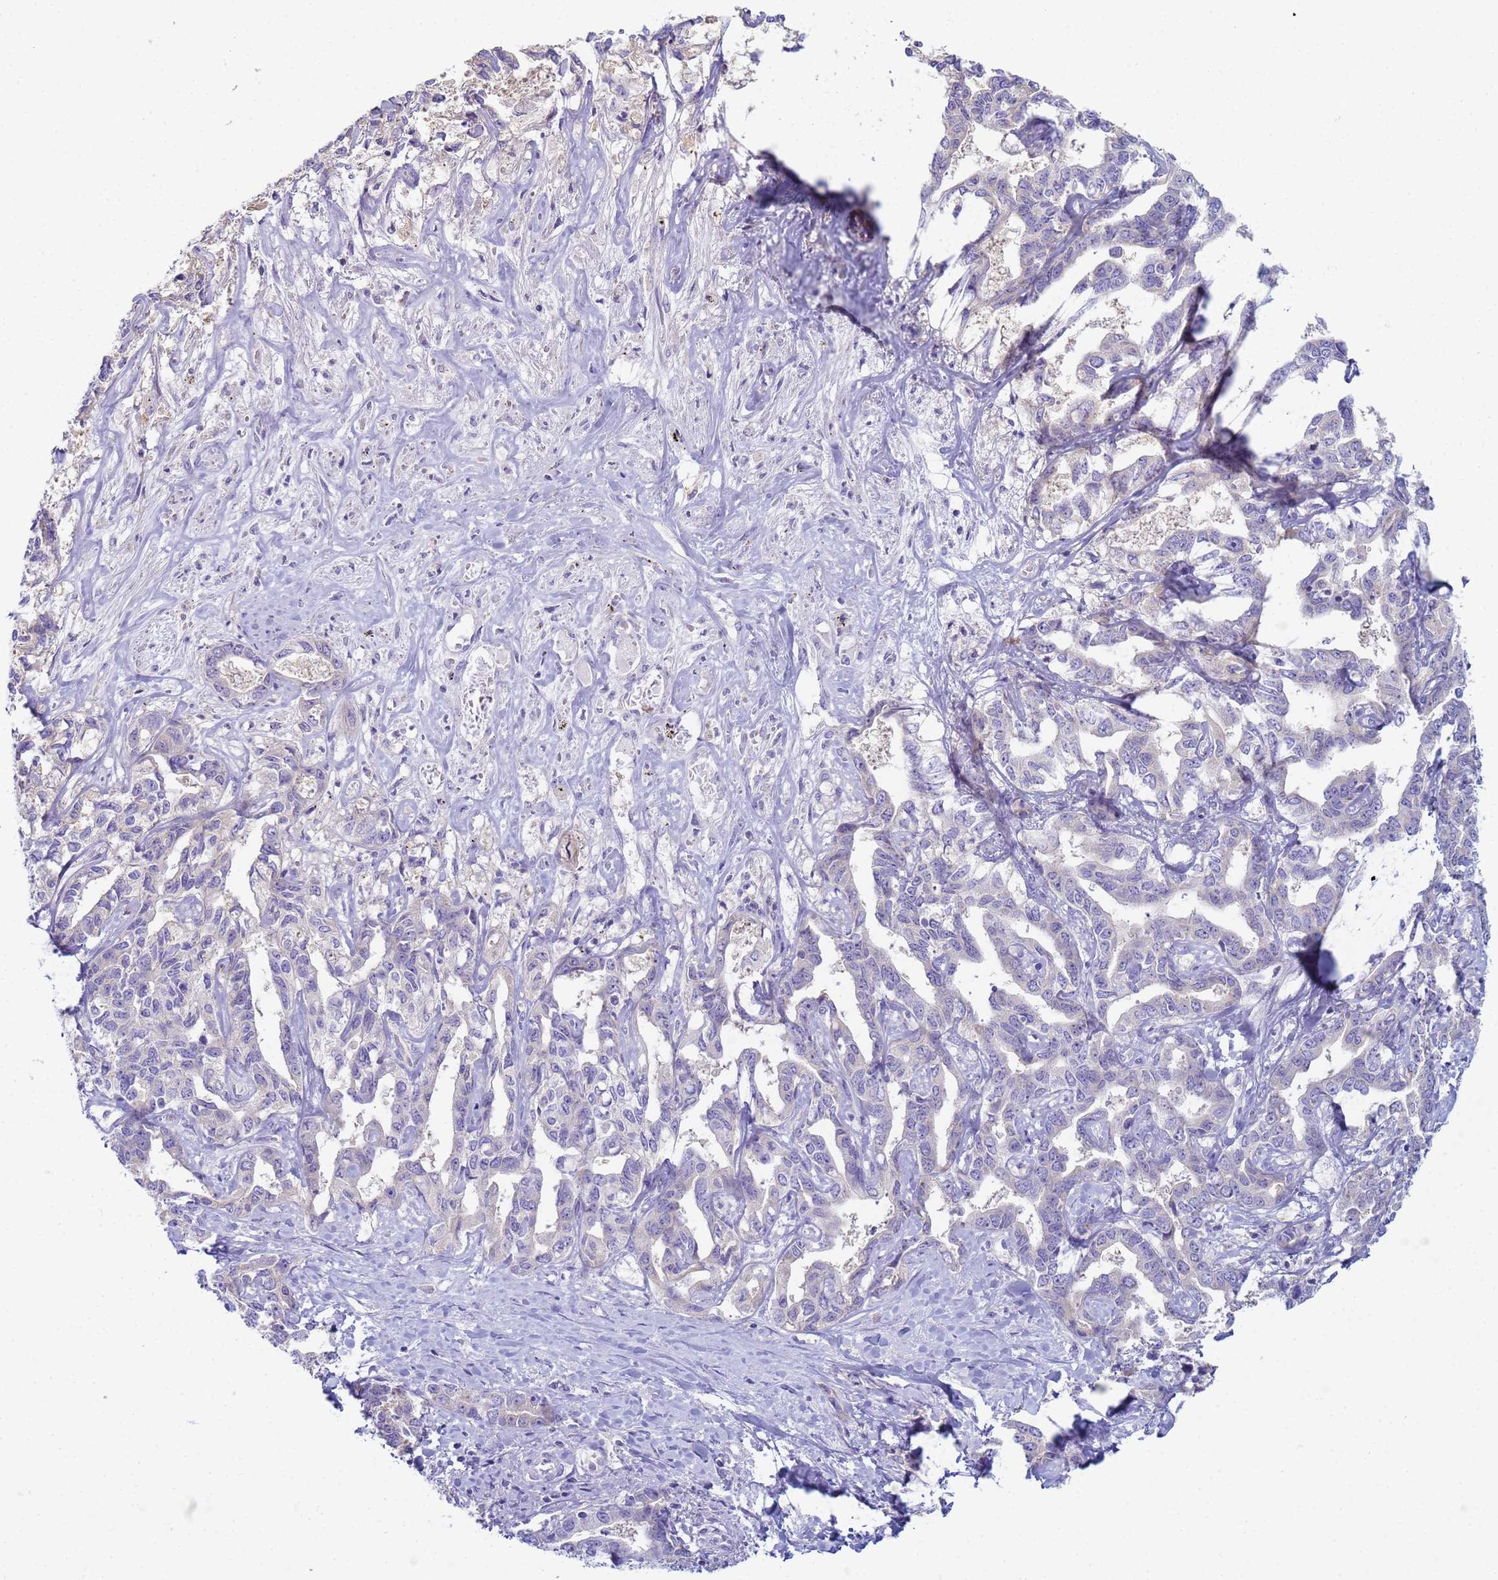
{"staining": {"intensity": "negative", "quantity": "none", "location": "none"}, "tissue": "liver cancer", "cell_type": "Tumor cells", "image_type": "cancer", "snomed": [{"axis": "morphology", "description": "Cholangiocarcinoma"}, {"axis": "topography", "description": "Liver"}], "caption": "A high-resolution photomicrograph shows immunohistochemistry (IHC) staining of liver cancer, which reveals no significant expression in tumor cells.", "gene": "CR1", "patient": {"sex": "male", "age": 59}}